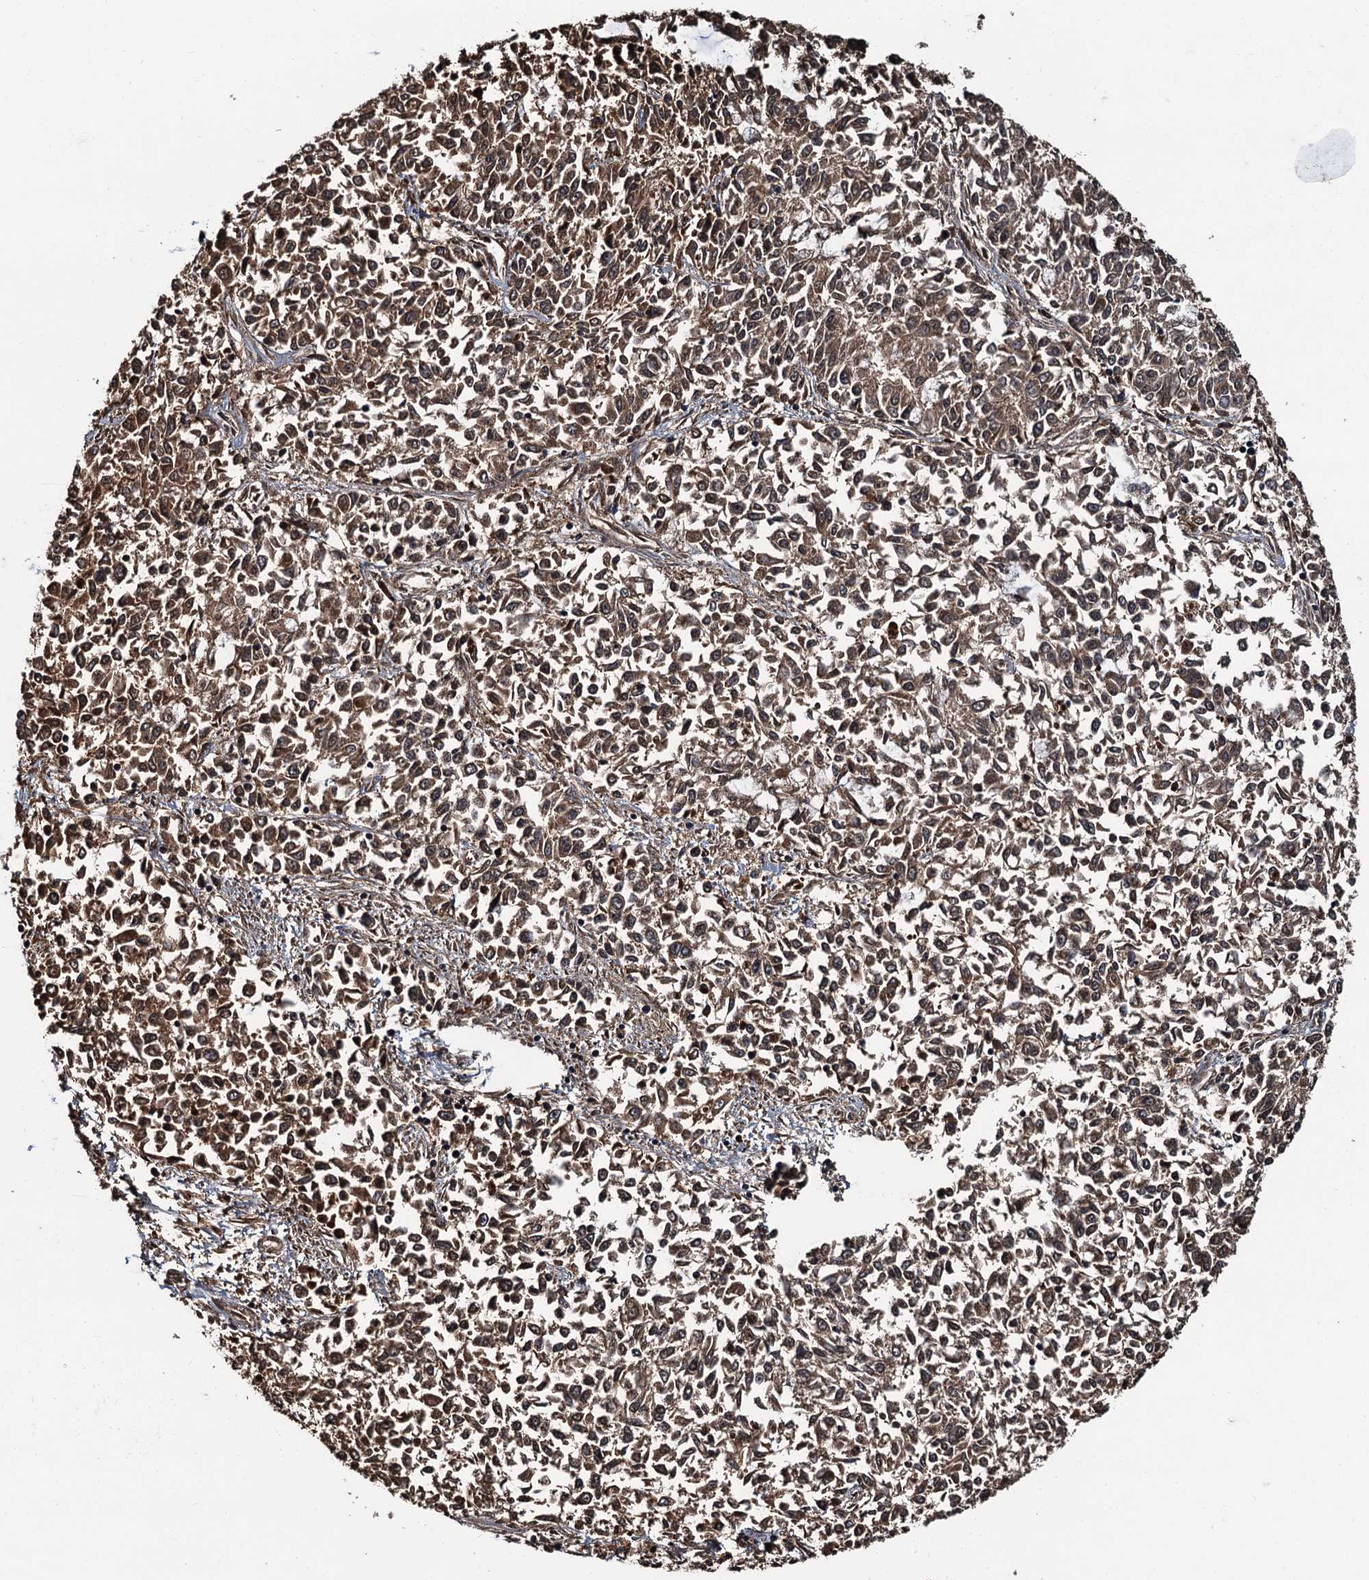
{"staining": {"intensity": "moderate", "quantity": ">75%", "location": "cytoplasmic/membranous"}, "tissue": "endometrial cancer", "cell_type": "Tumor cells", "image_type": "cancer", "snomed": [{"axis": "morphology", "description": "Adenocarcinoma, NOS"}, {"axis": "topography", "description": "Endometrium"}], "caption": "Immunohistochemistry micrograph of endometrial cancer (adenocarcinoma) stained for a protein (brown), which exhibits medium levels of moderate cytoplasmic/membranous staining in about >75% of tumor cells.", "gene": "USP6NL", "patient": {"sex": "female", "age": 50}}